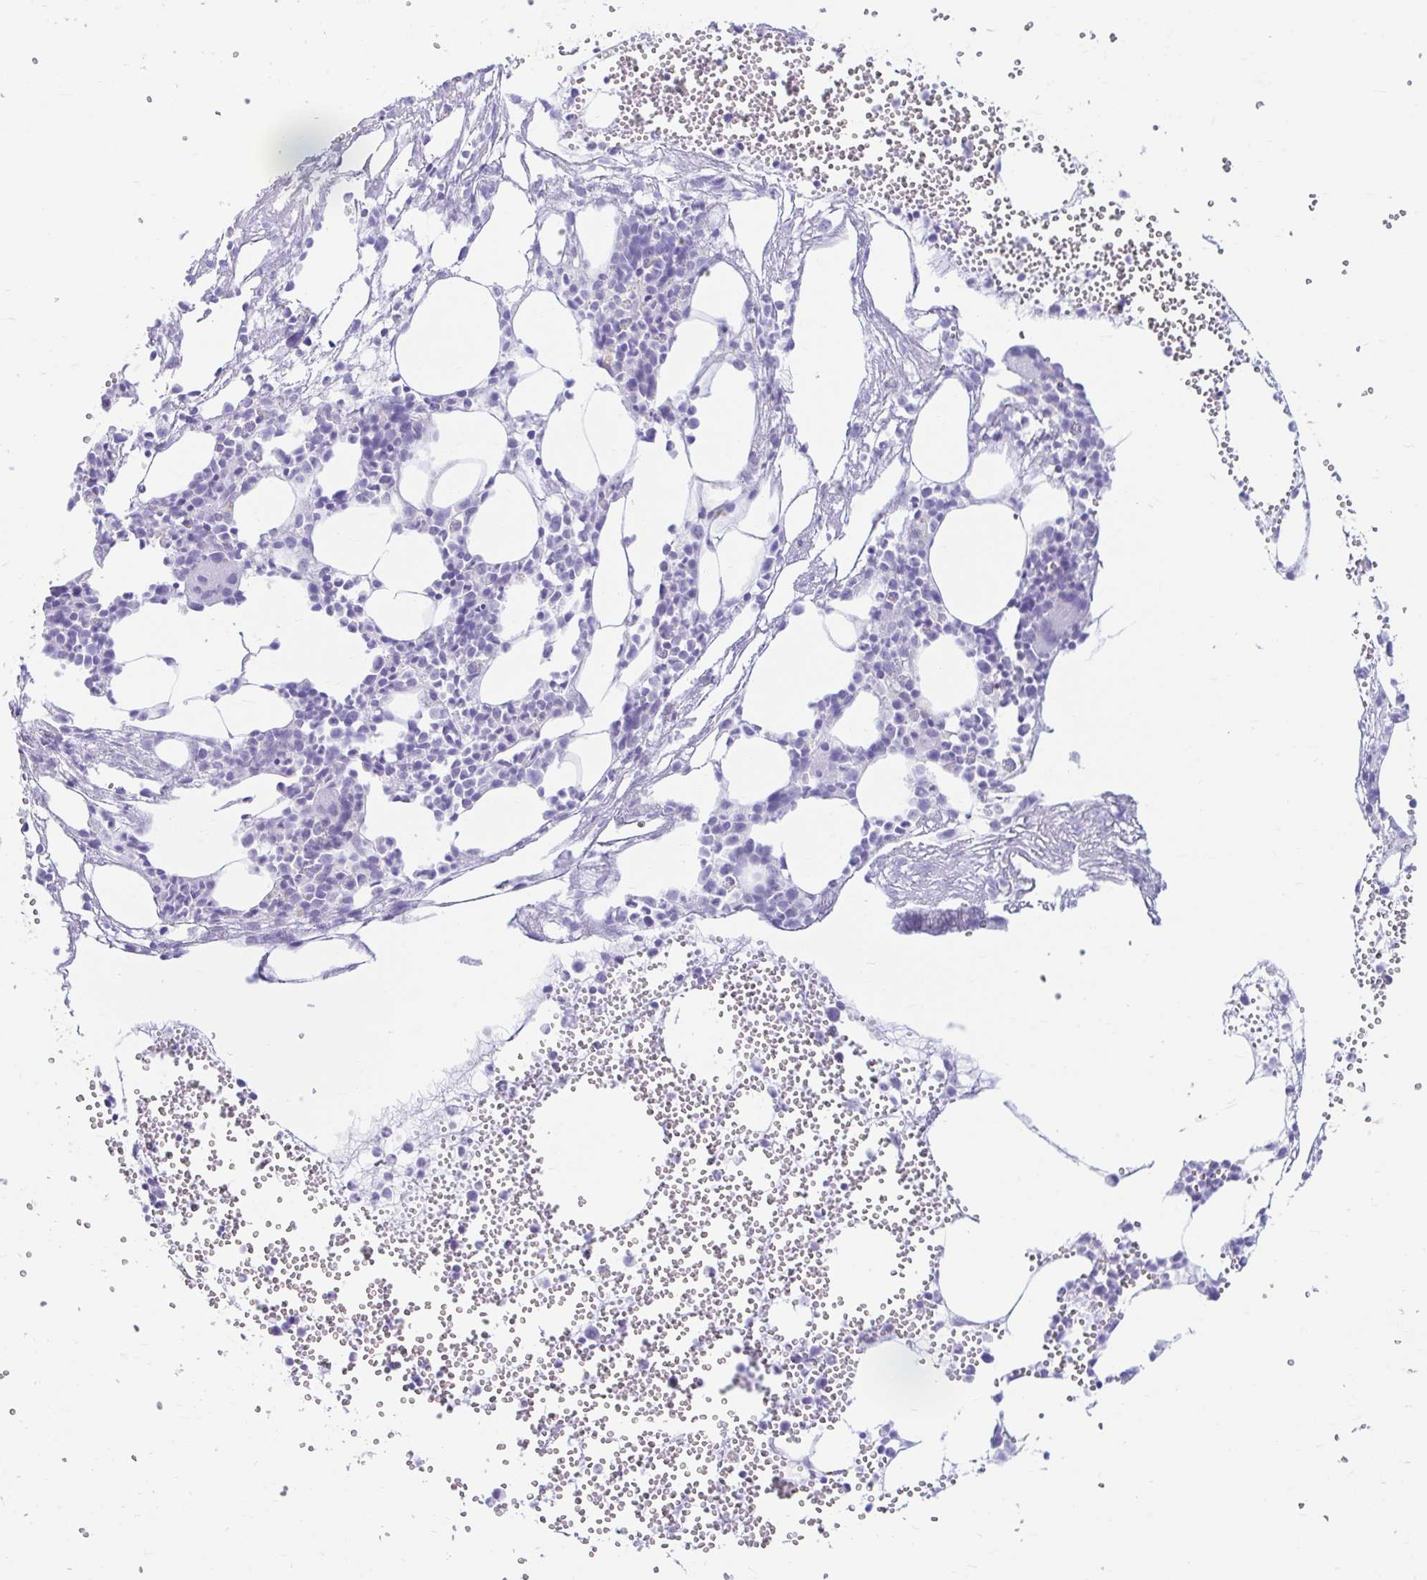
{"staining": {"intensity": "negative", "quantity": "none", "location": "none"}, "tissue": "bone marrow", "cell_type": "Hematopoietic cells", "image_type": "normal", "snomed": [{"axis": "morphology", "description": "Normal tissue, NOS"}, {"axis": "topography", "description": "Bone marrow"}], "caption": "Human bone marrow stained for a protein using IHC shows no positivity in hematopoietic cells.", "gene": "ERICH6", "patient": {"sex": "female", "age": 80}}